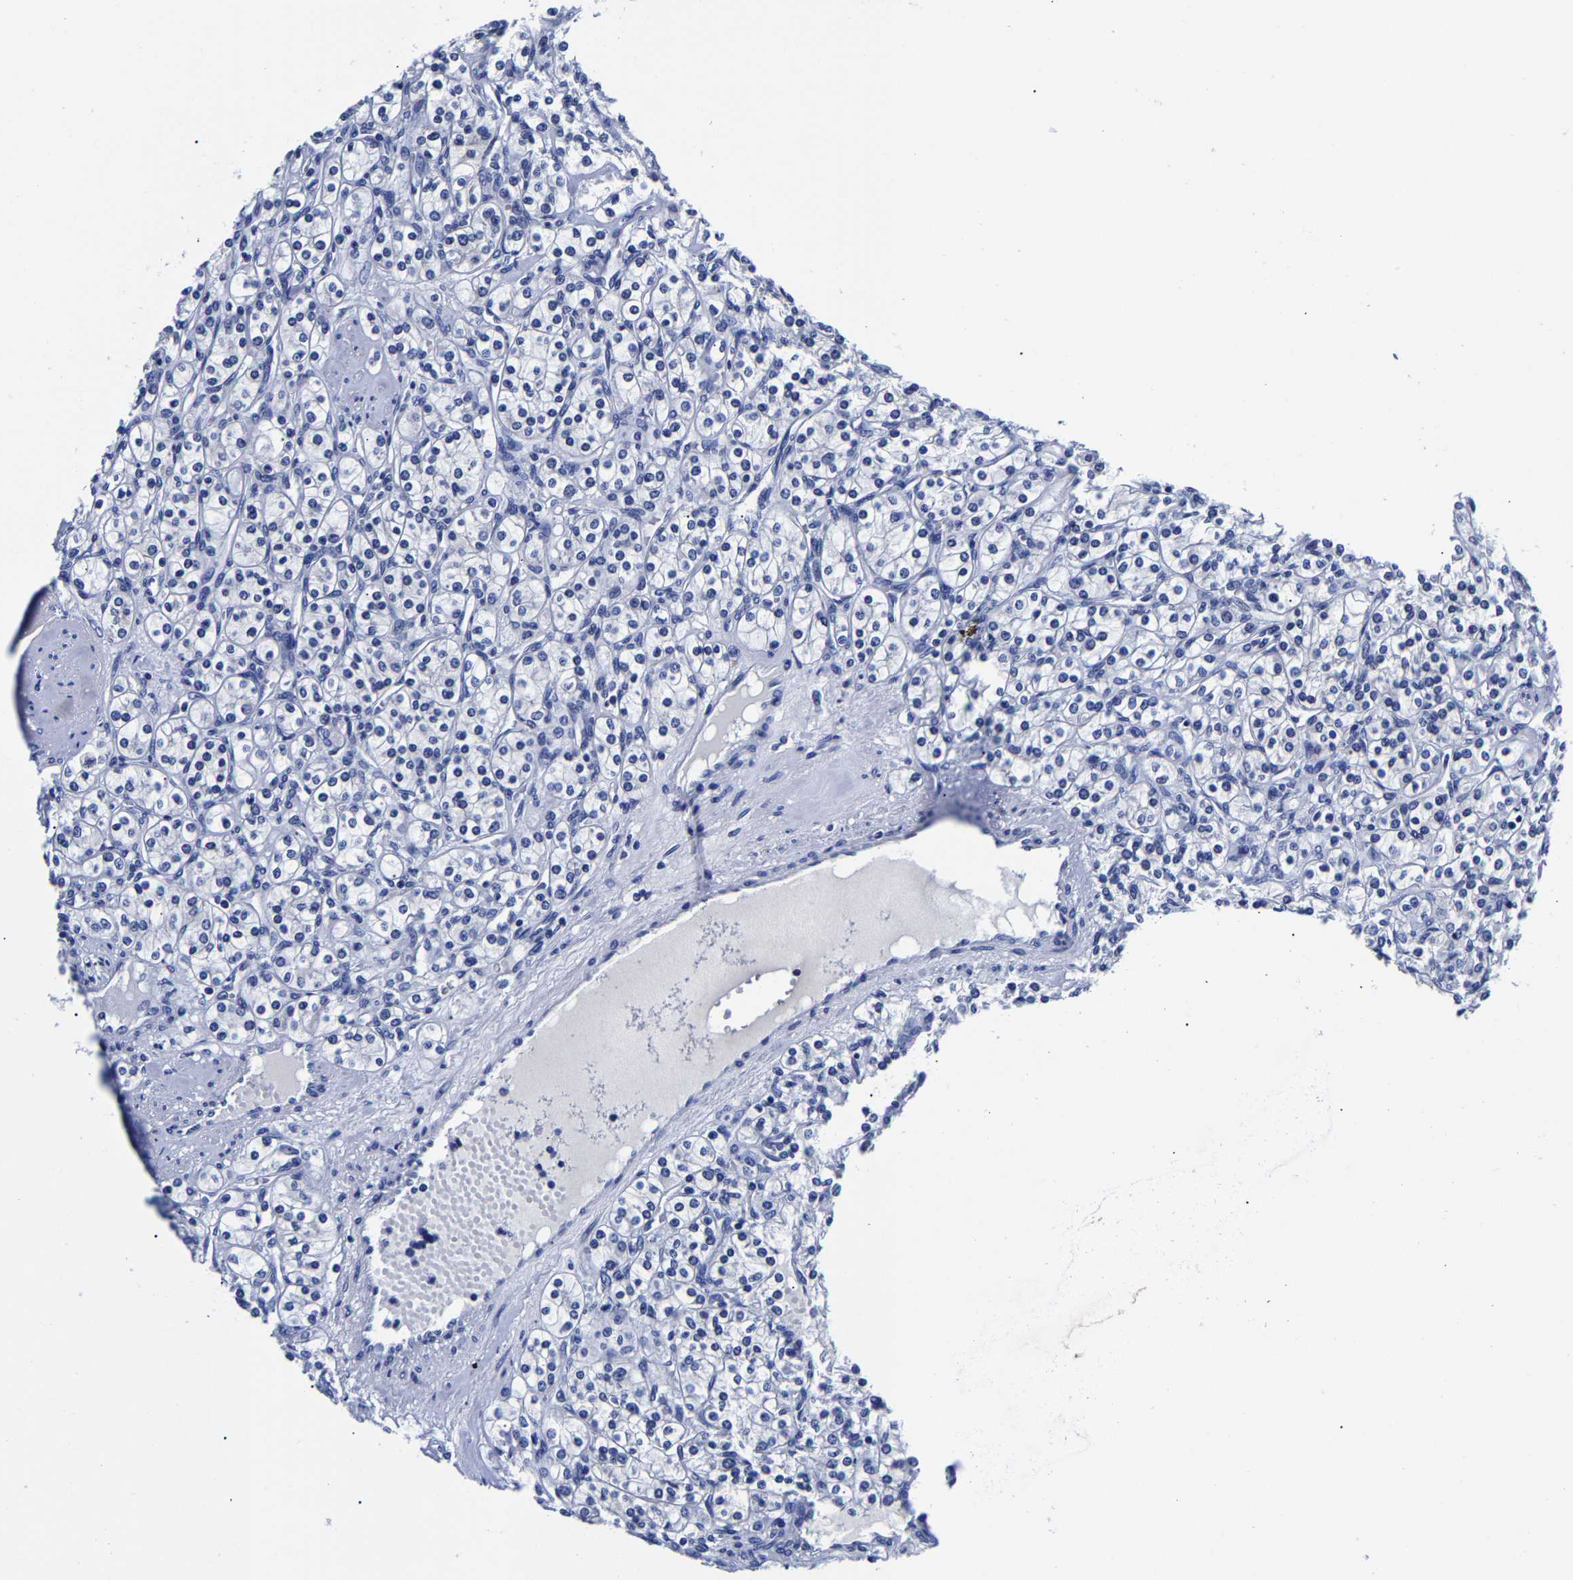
{"staining": {"intensity": "negative", "quantity": "none", "location": "none"}, "tissue": "renal cancer", "cell_type": "Tumor cells", "image_type": "cancer", "snomed": [{"axis": "morphology", "description": "Adenocarcinoma, NOS"}, {"axis": "topography", "description": "Kidney"}], "caption": "Renal cancer was stained to show a protein in brown. There is no significant staining in tumor cells.", "gene": "CPA2", "patient": {"sex": "male", "age": 77}}